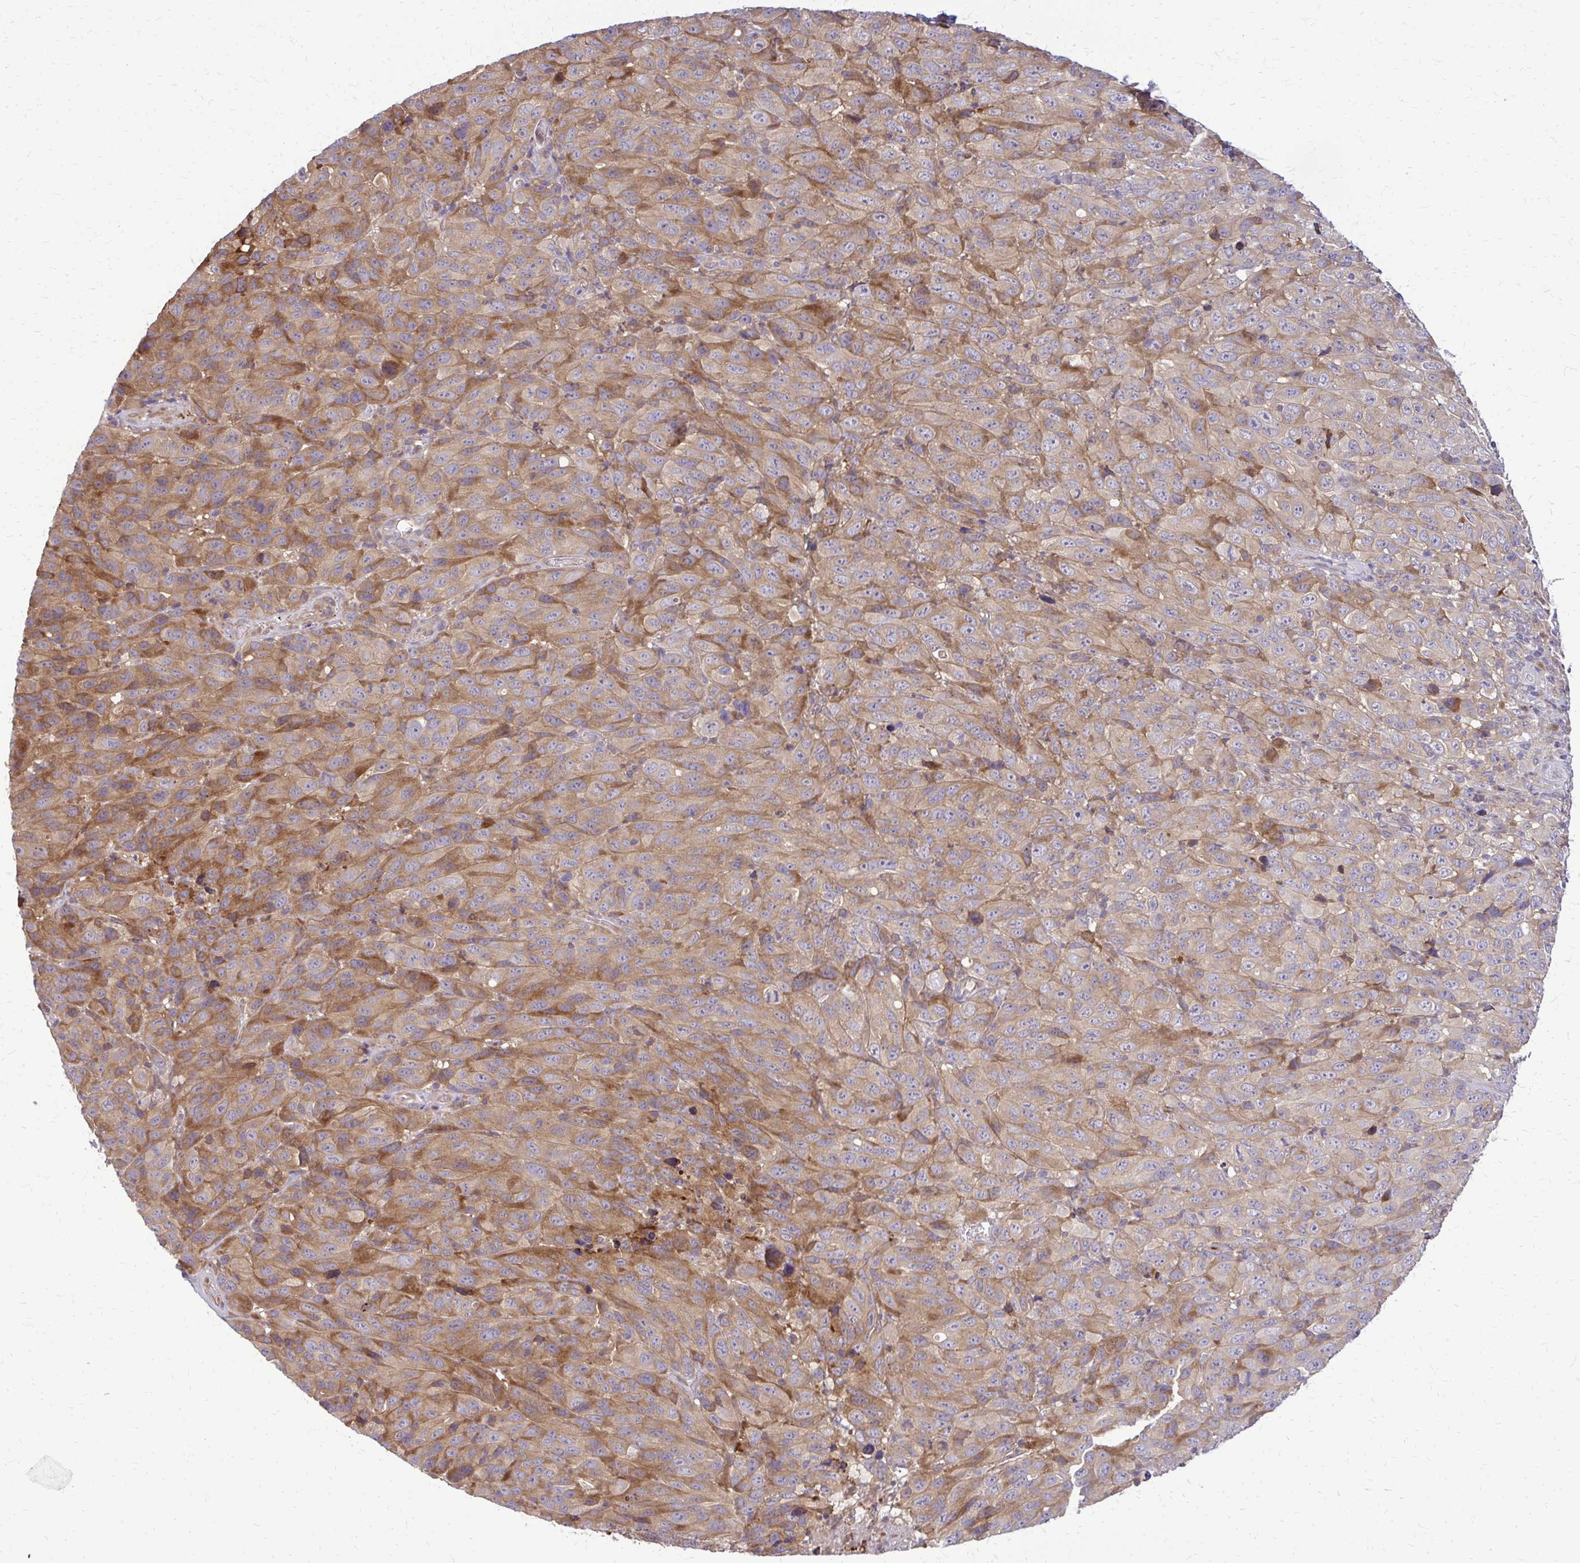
{"staining": {"intensity": "moderate", "quantity": ">75%", "location": "cytoplasmic/membranous"}, "tissue": "melanoma", "cell_type": "Tumor cells", "image_type": "cancer", "snomed": [{"axis": "morphology", "description": "Malignant melanoma, NOS"}, {"axis": "topography", "description": "Skin"}], "caption": "Malignant melanoma stained with DAB (3,3'-diaminobenzidine) immunohistochemistry demonstrates medium levels of moderate cytoplasmic/membranous staining in approximately >75% of tumor cells. The staining was performed using DAB to visualize the protein expression in brown, while the nuclei were stained in blue with hematoxylin (Magnification: 20x).", "gene": "OXNAD1", "patient": {"sex": "male", "age": 85}}